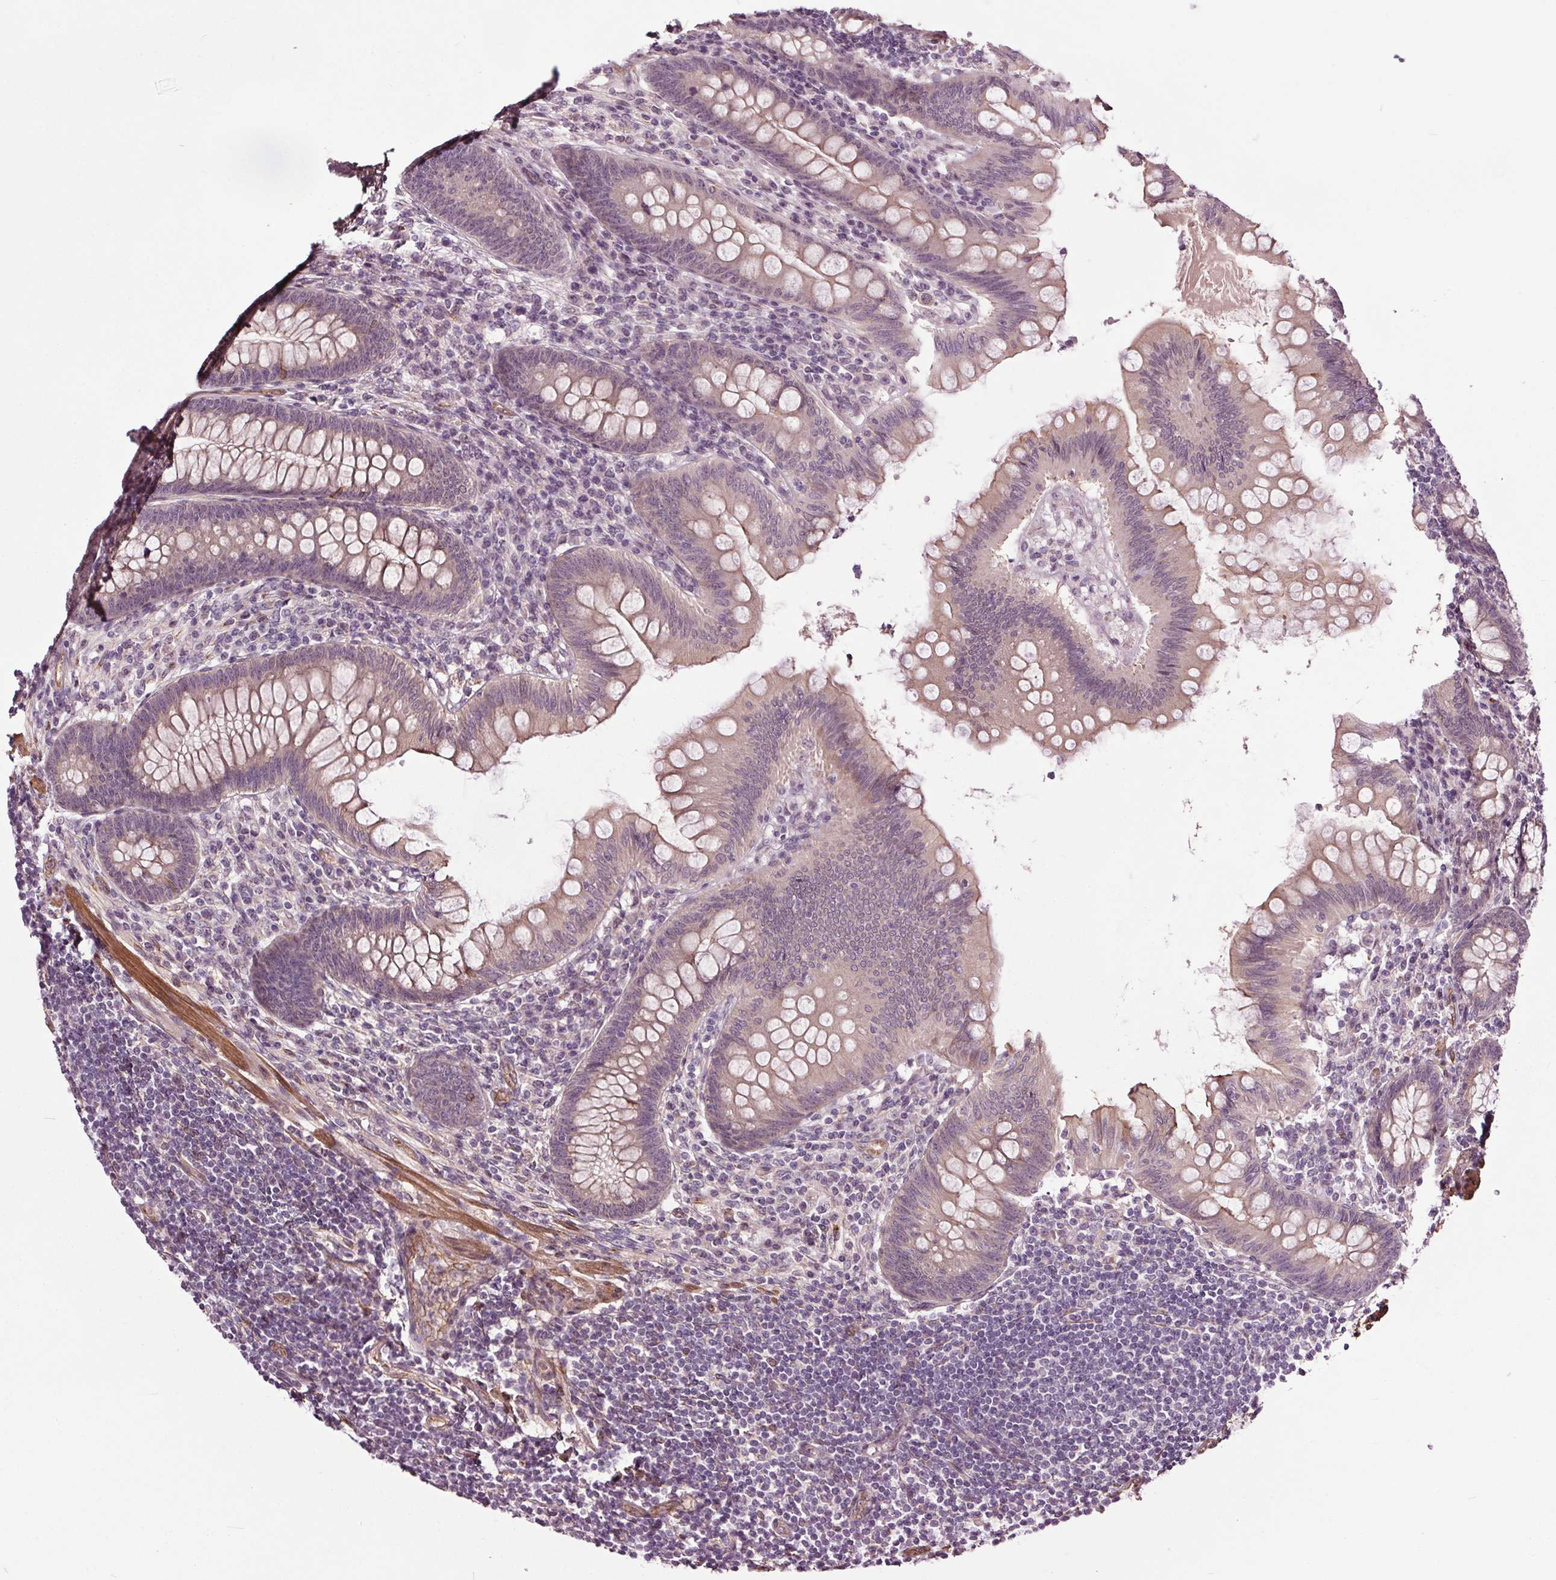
{"staining": {"intensity": "moderate", "quantity": "25%-75%", "location": "cytoplasmic/membranous"}, "tissue": "appendix", "cell_type": "Glandular cells", "image_type": "normal", "snomed": [{"axis": "morphology", "description": "Normal tissue, NOS"}, {"axis": "topography", "description": "Appendix"}], "caption": "Normal appendix was stained to show a protein in brown. There is medium levels of moderate cytoplasmic/membranous positivity in approximately 25%-75% of glandular cells.", "gene": "HAUS5", "patient": {"sex": "female", "age": 57}}